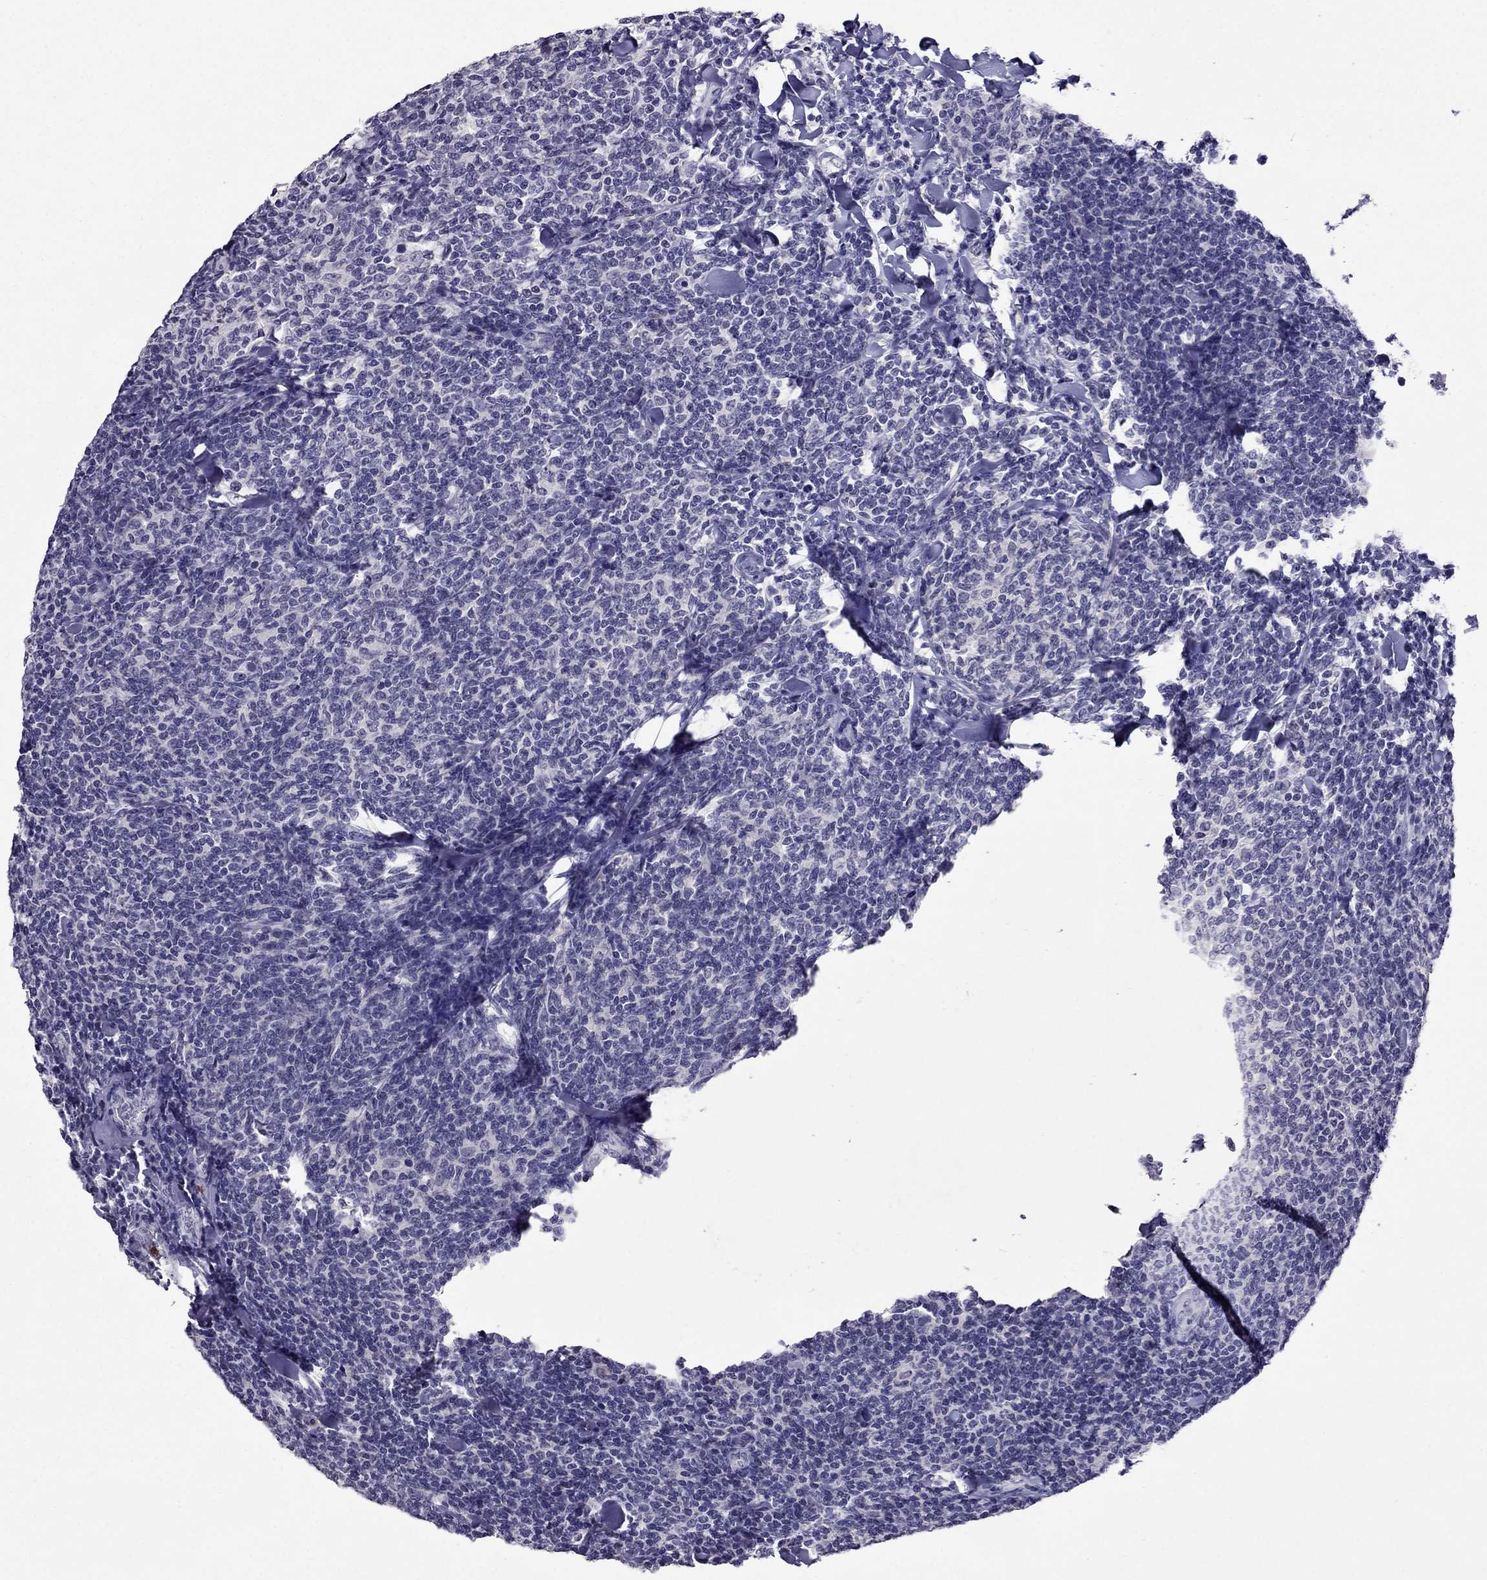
{"staining": {"intensity": "negative", "quantity": "none", "location": "none"}, "tissue": "lymphoma", "cell_type": "Tumor cells", "image_type": "cancer", "snomed": [{"axis": "morphology", "description": "Malignant lymphoma, non-Hodgkin's type, Low grade"}, {"axis": "topography", "description": "Lymph node"}], "caption": "This is a micrograph of IHC staining of malignant lymphoma, non-Hodgkin's type (low-grade), which shows no expression in tumor cells.", "gene": "OLFM4", "patient": {"sex": "female", "age": 56}}